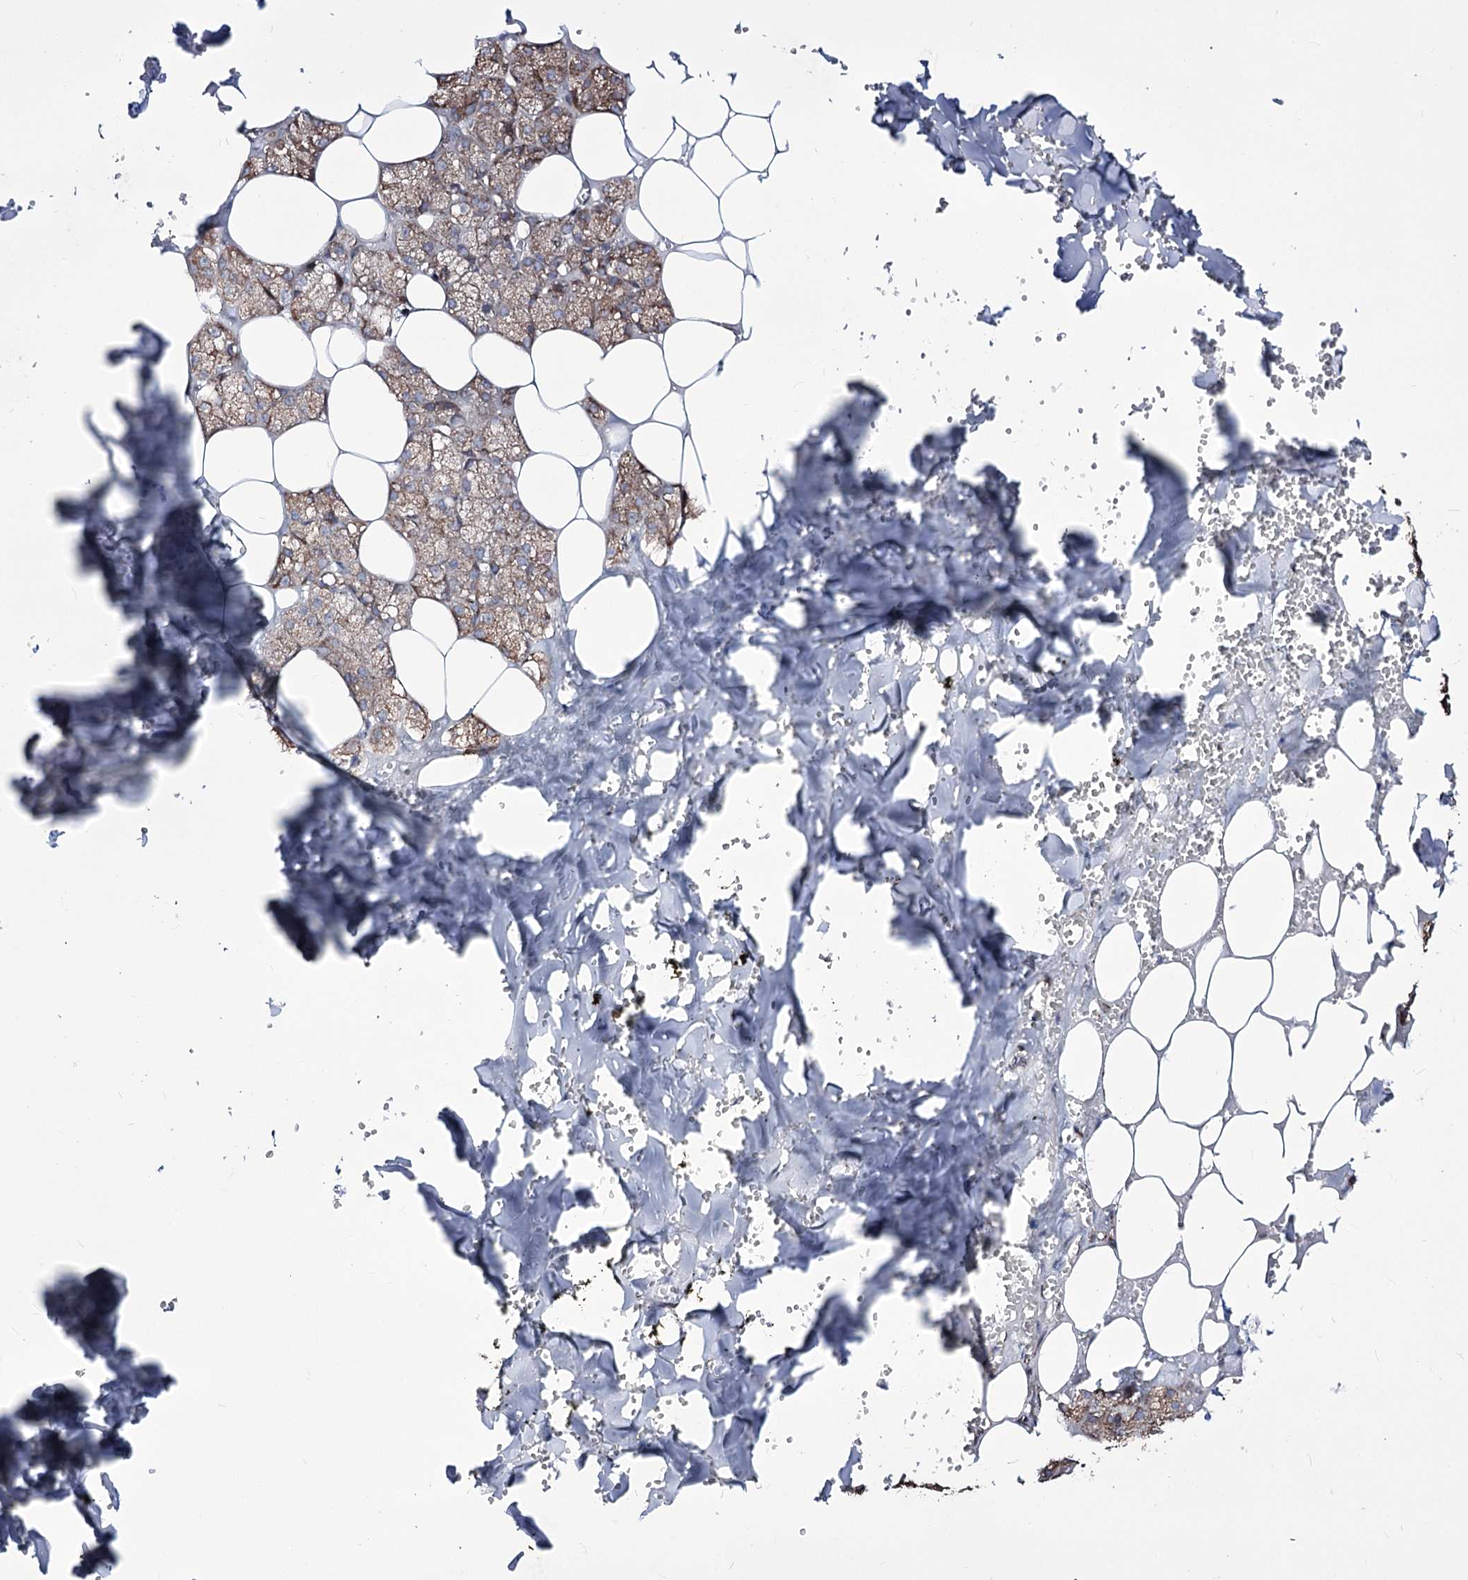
{"staining": {"intensity": "moderate", "quantity": ">75%", "location": "cytoplasmic/membranous"}, "tissue": "salivary gland", "cell_type": "Glandular cells", "image_type": "normal", "snomed": [{"axis": "morphology", "description": "Normal tissue, NOS"}, {"axis": "topography", "description": "Salivary gland"}], "caption": "Salivary gland stained for a protein exhibits moderate cytoplasmic/membranous positivity in glandular cells. (Stains: DAB (3,3'-diaminobenzidine) in brown, nuclei in blue, Microscopy: brightfield microscopy at high magnification).", "gene": "CREB3L4", "patient": {"sex": "male", "age": 62}}